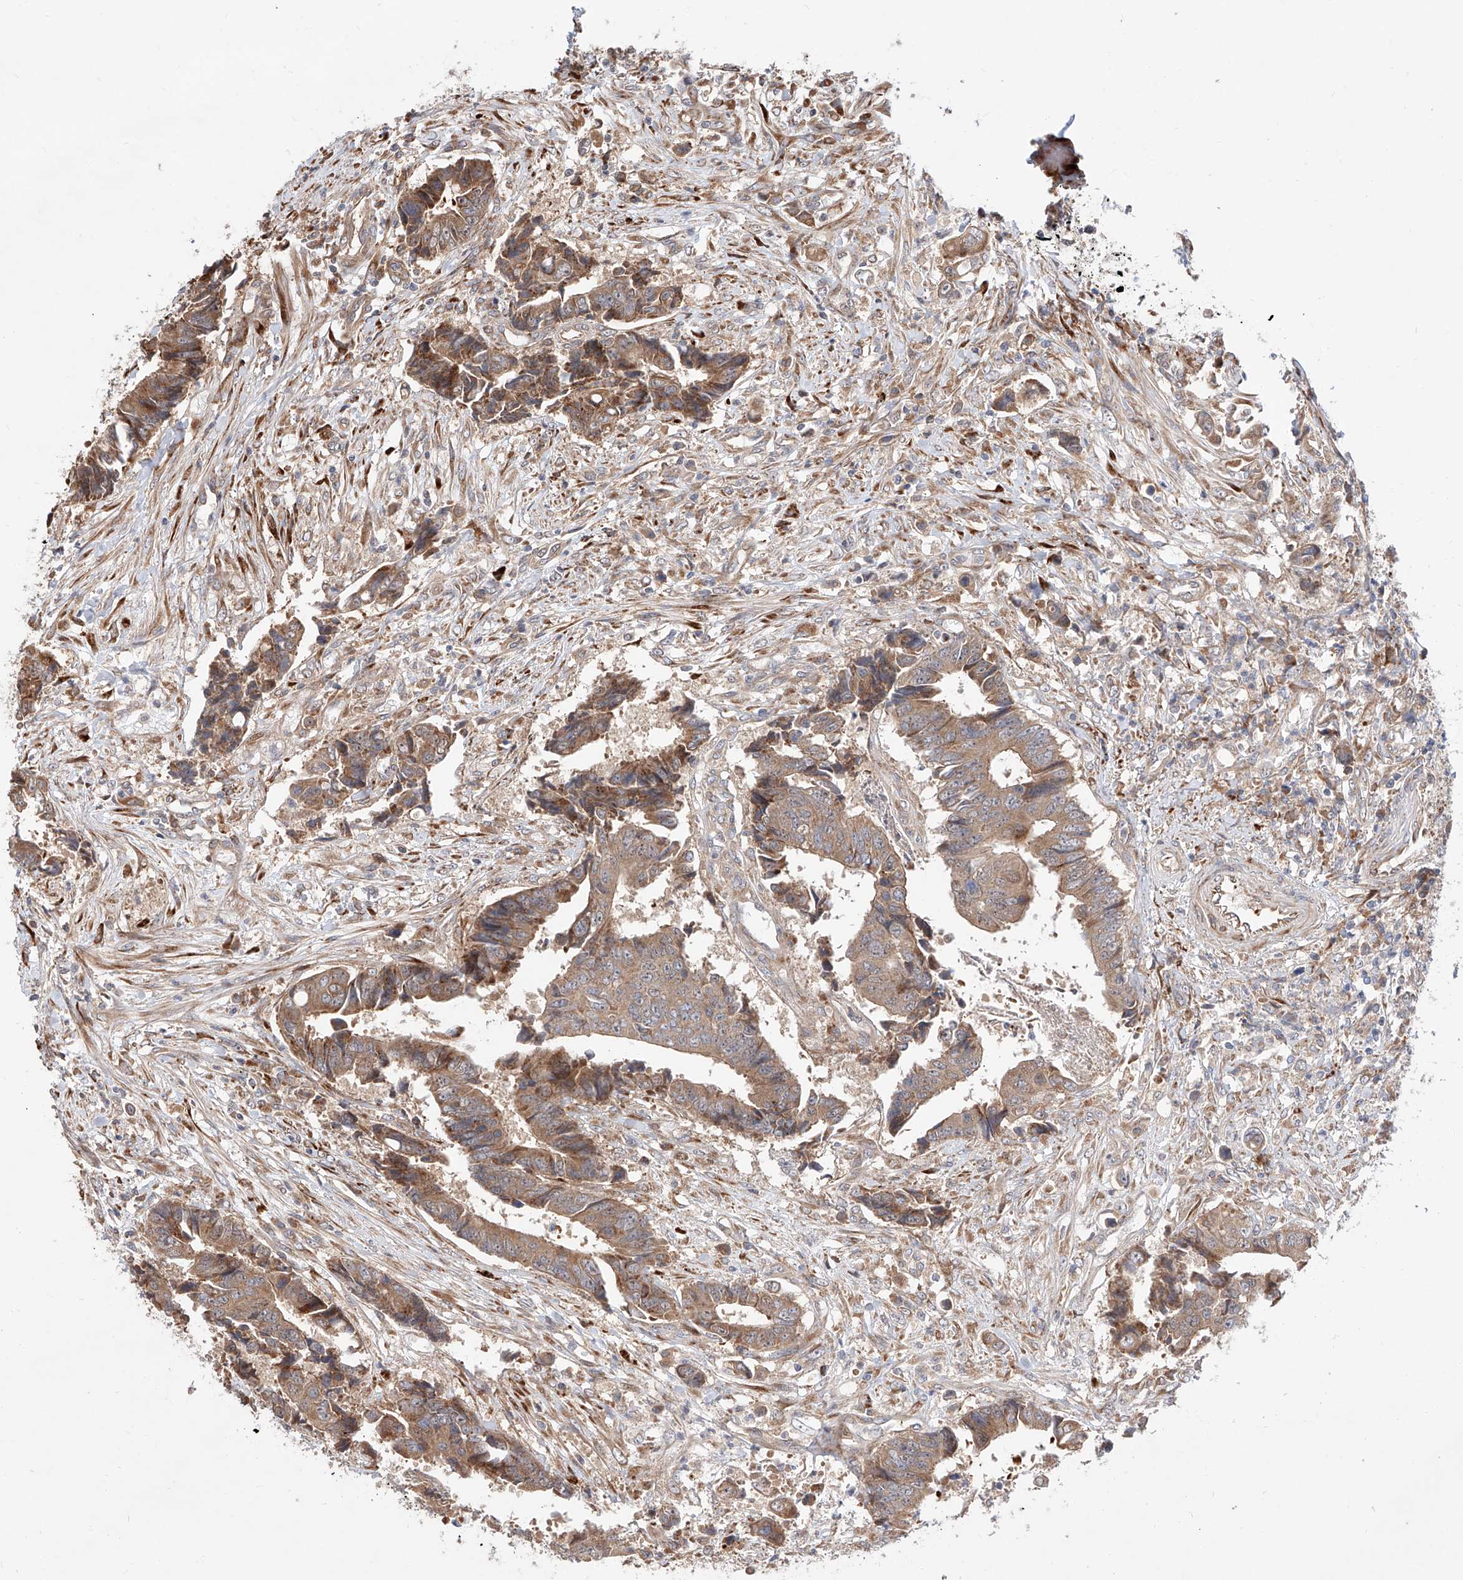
{"staining": {"intensity": "moderate", "quantity": ">75%", "location": "cytoplasmic/membranous"}, "tissue": "colorectal cancer", "cell_type": "Tumor cells", "image_type": "cancer", "snomed": [{"axis": "morphology", "description": "Adenocarcinoma, NOS"}, {"axis": "topography", "description": "Rectum"}], "caption": "Colorectal adenocarcinoma was stained to show a protein in brown. There is medium levels of moderate cytoplasmic/membranous expression in approximately >75% of tumor cells.", "gene": "DIRAS3", "patient": {"sex": "male", "age": 84}}